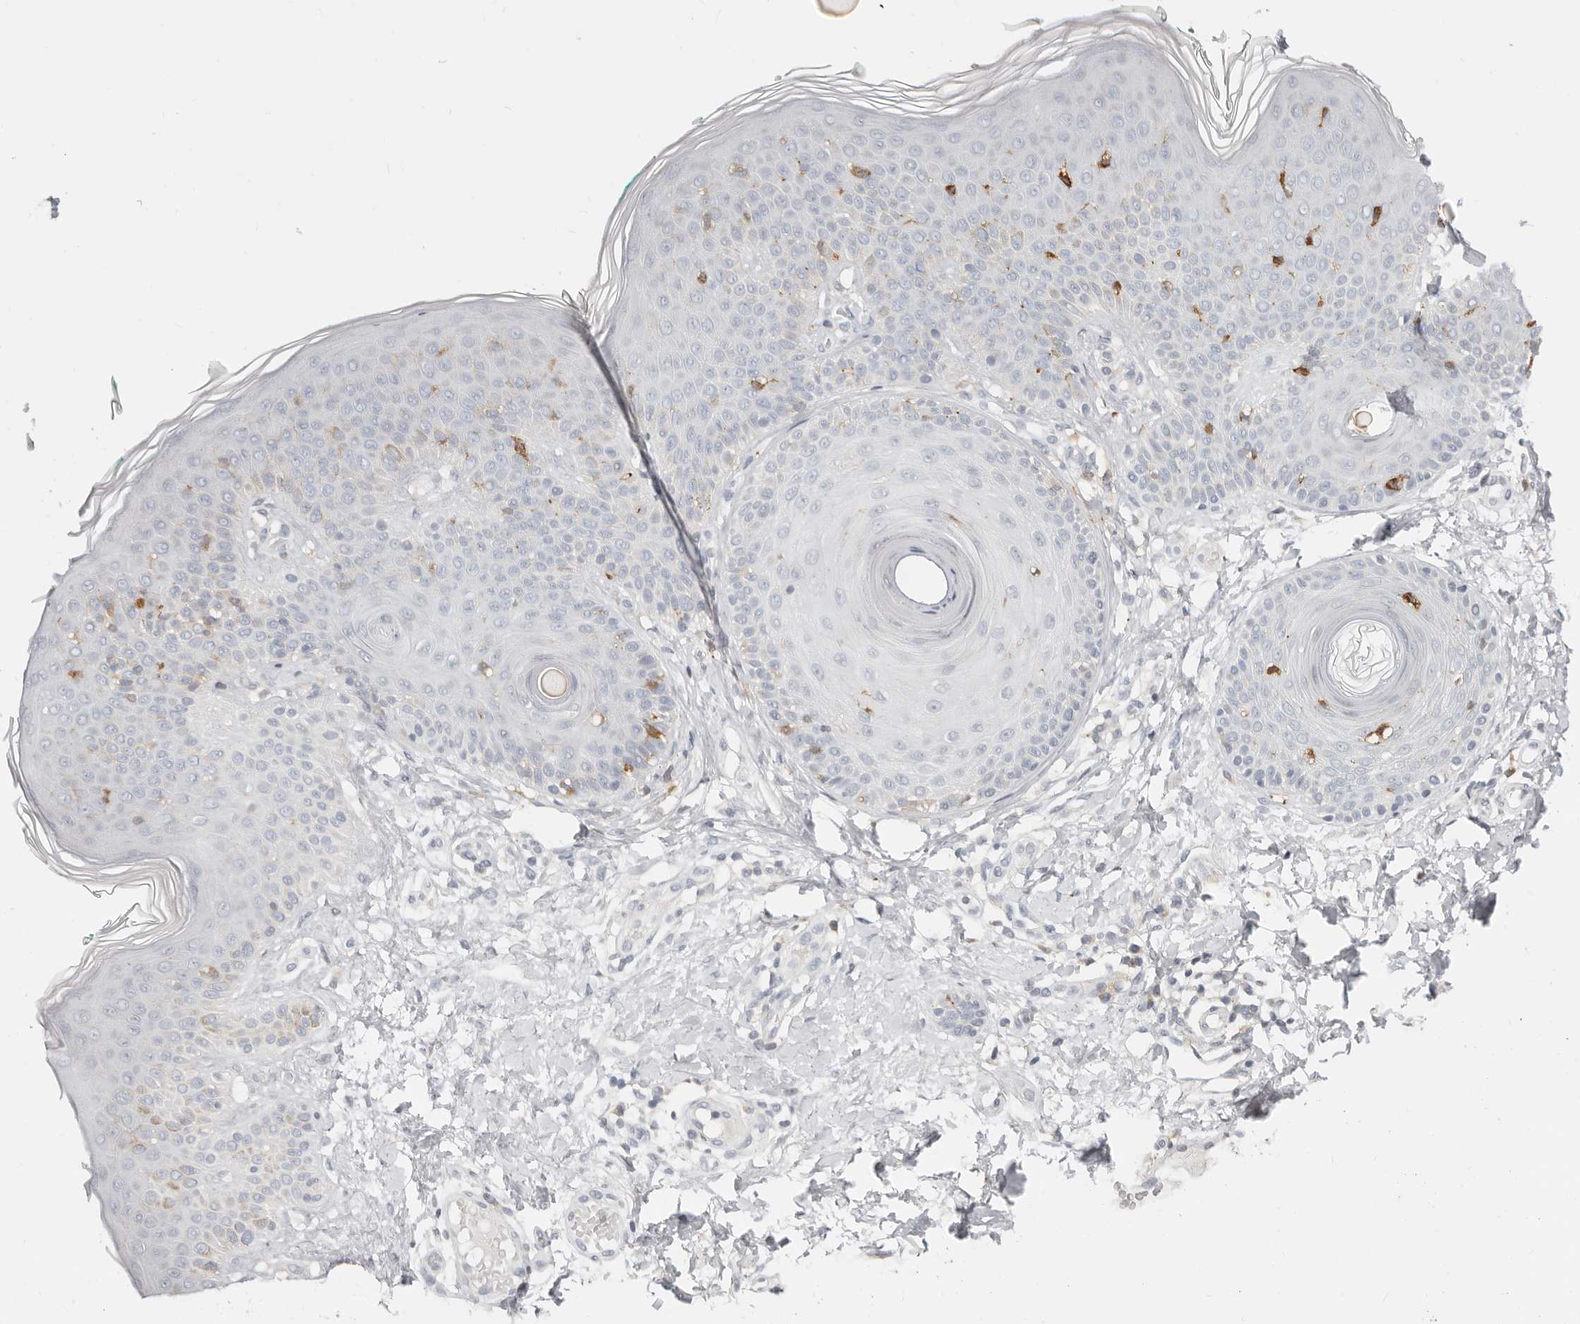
{"staining": {"intensity": "negative", "quantity": "none", "location": "none"}, "tissue": "skin", "cell_type": "Fibroblasts", "image_type": "normal", "snomed": [{"axis": "morphology", "description": "Normal tissue, NOS"}, {"axis": "topography", "description": "Skin"}], "caption": "Immunohistochemistry of benign skin reveals no staining in fibroblasts.", "gene": "TMEM63B", "patient": {"sex": "male", "age": 37}}